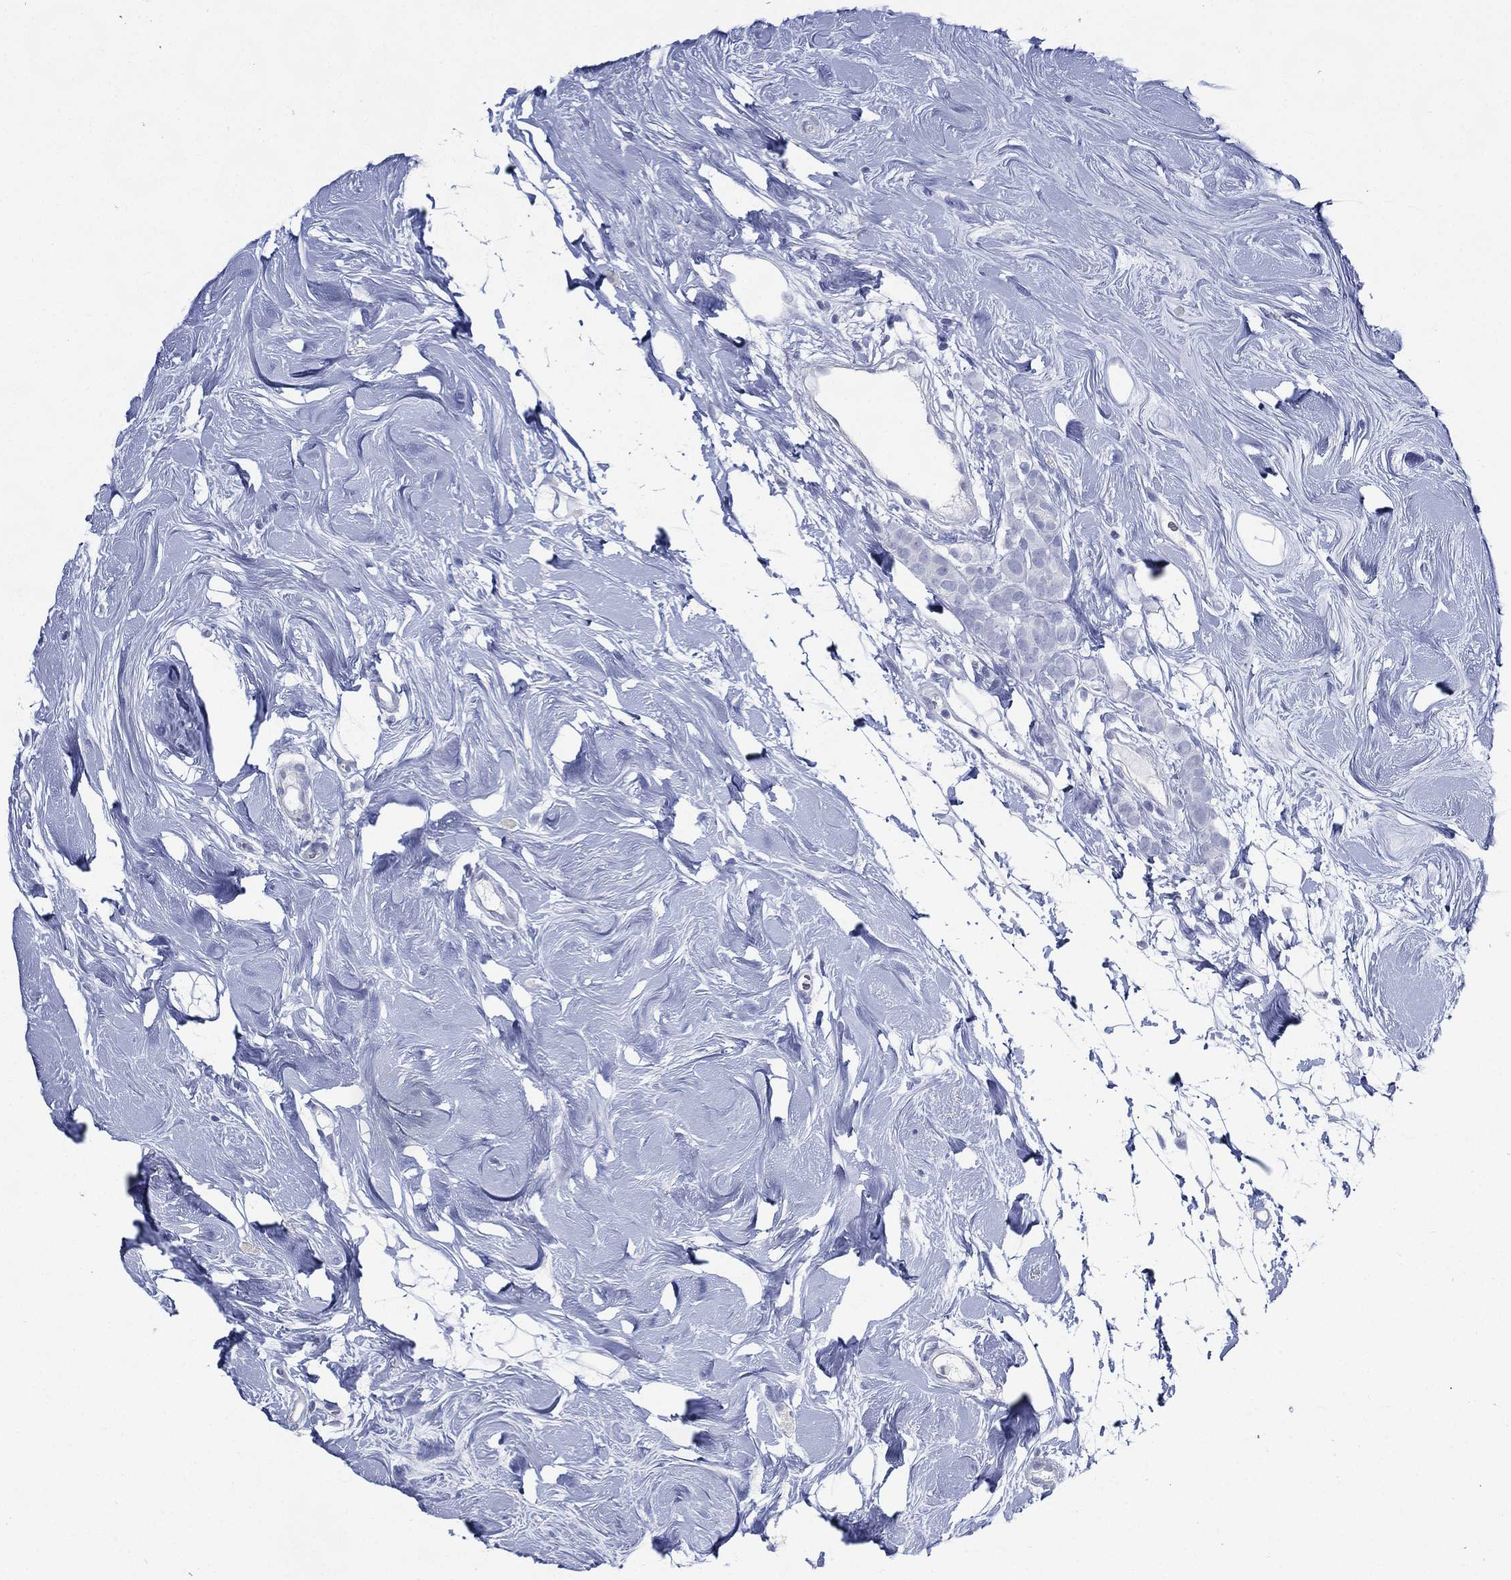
{"staining": {"intensity": "negative", "quantity": "none", "location": "none"}, "tissue": "breast cancer", "cell_type": "Tumor cells", "image_type": "cancer", "snomed": [{"axis": "morphology", "description": "Lobular carcinoma"}, {"axis": "topography", "description": "Breast"}], "caption": "There is no significant expression in tumor cells of breast lobular carcinoma.", "gene": "TMEM247", "patient": {"sex": "female", "age": 49}}